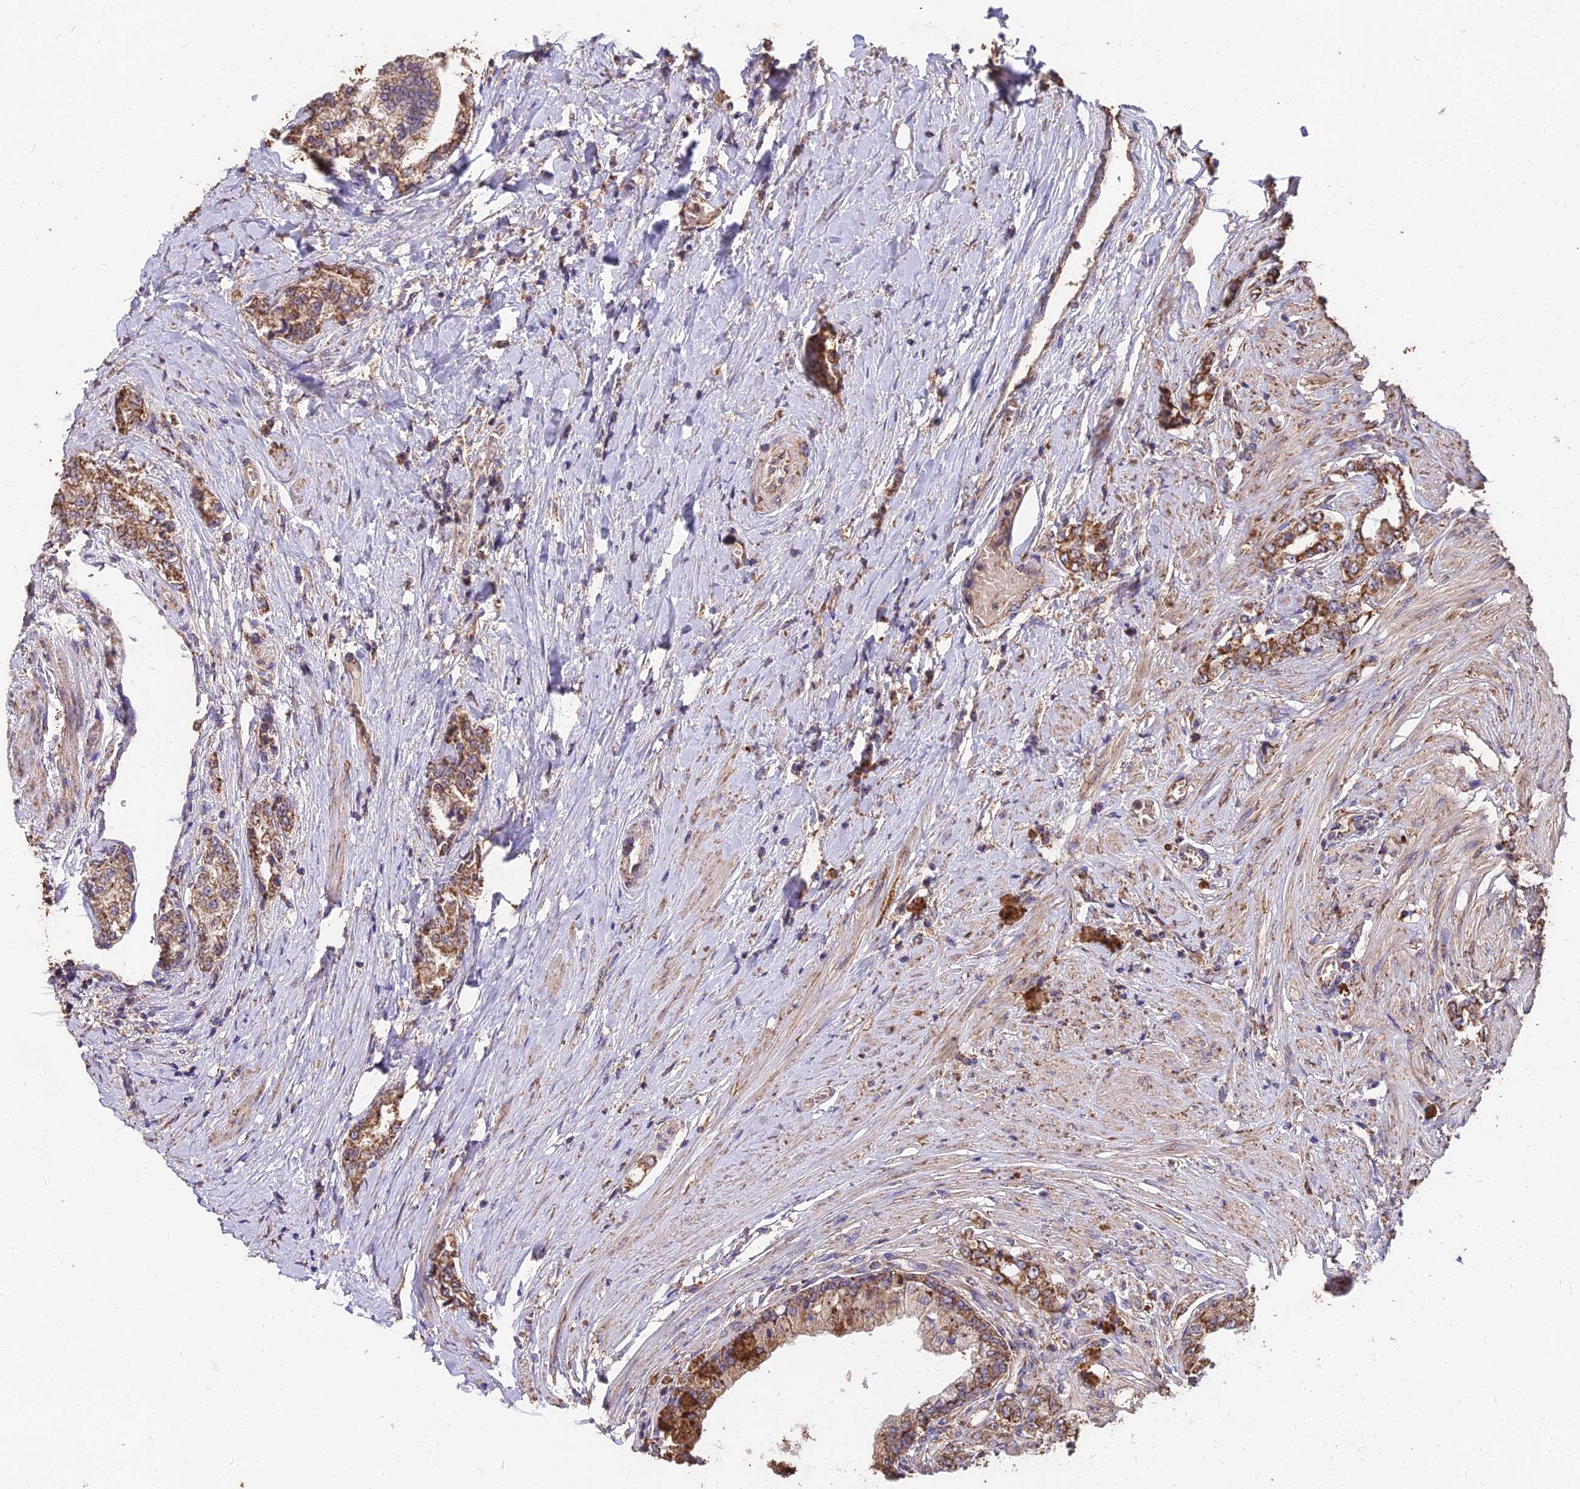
{"staining": {"intensity": "moderate", "quantity": ">75%", "location": "cytoplasmic/membranous"}, "tissue": "prostate cancer", "cell_type": "Tumor cells", "image_type": "cancer", "snomed": [{"axis": "morphology", "description": "Adenocarcinoma, High grade"}, {"axis": "topography", "description": "Prostate"}], "caption": "Tumor cells show medium levels of moderate cytoplasmic/membranous expression in about >75% of cells in prostate cancer.", "gene": "CEMIP2", "patient": {"sex": "male", "age": 64}}